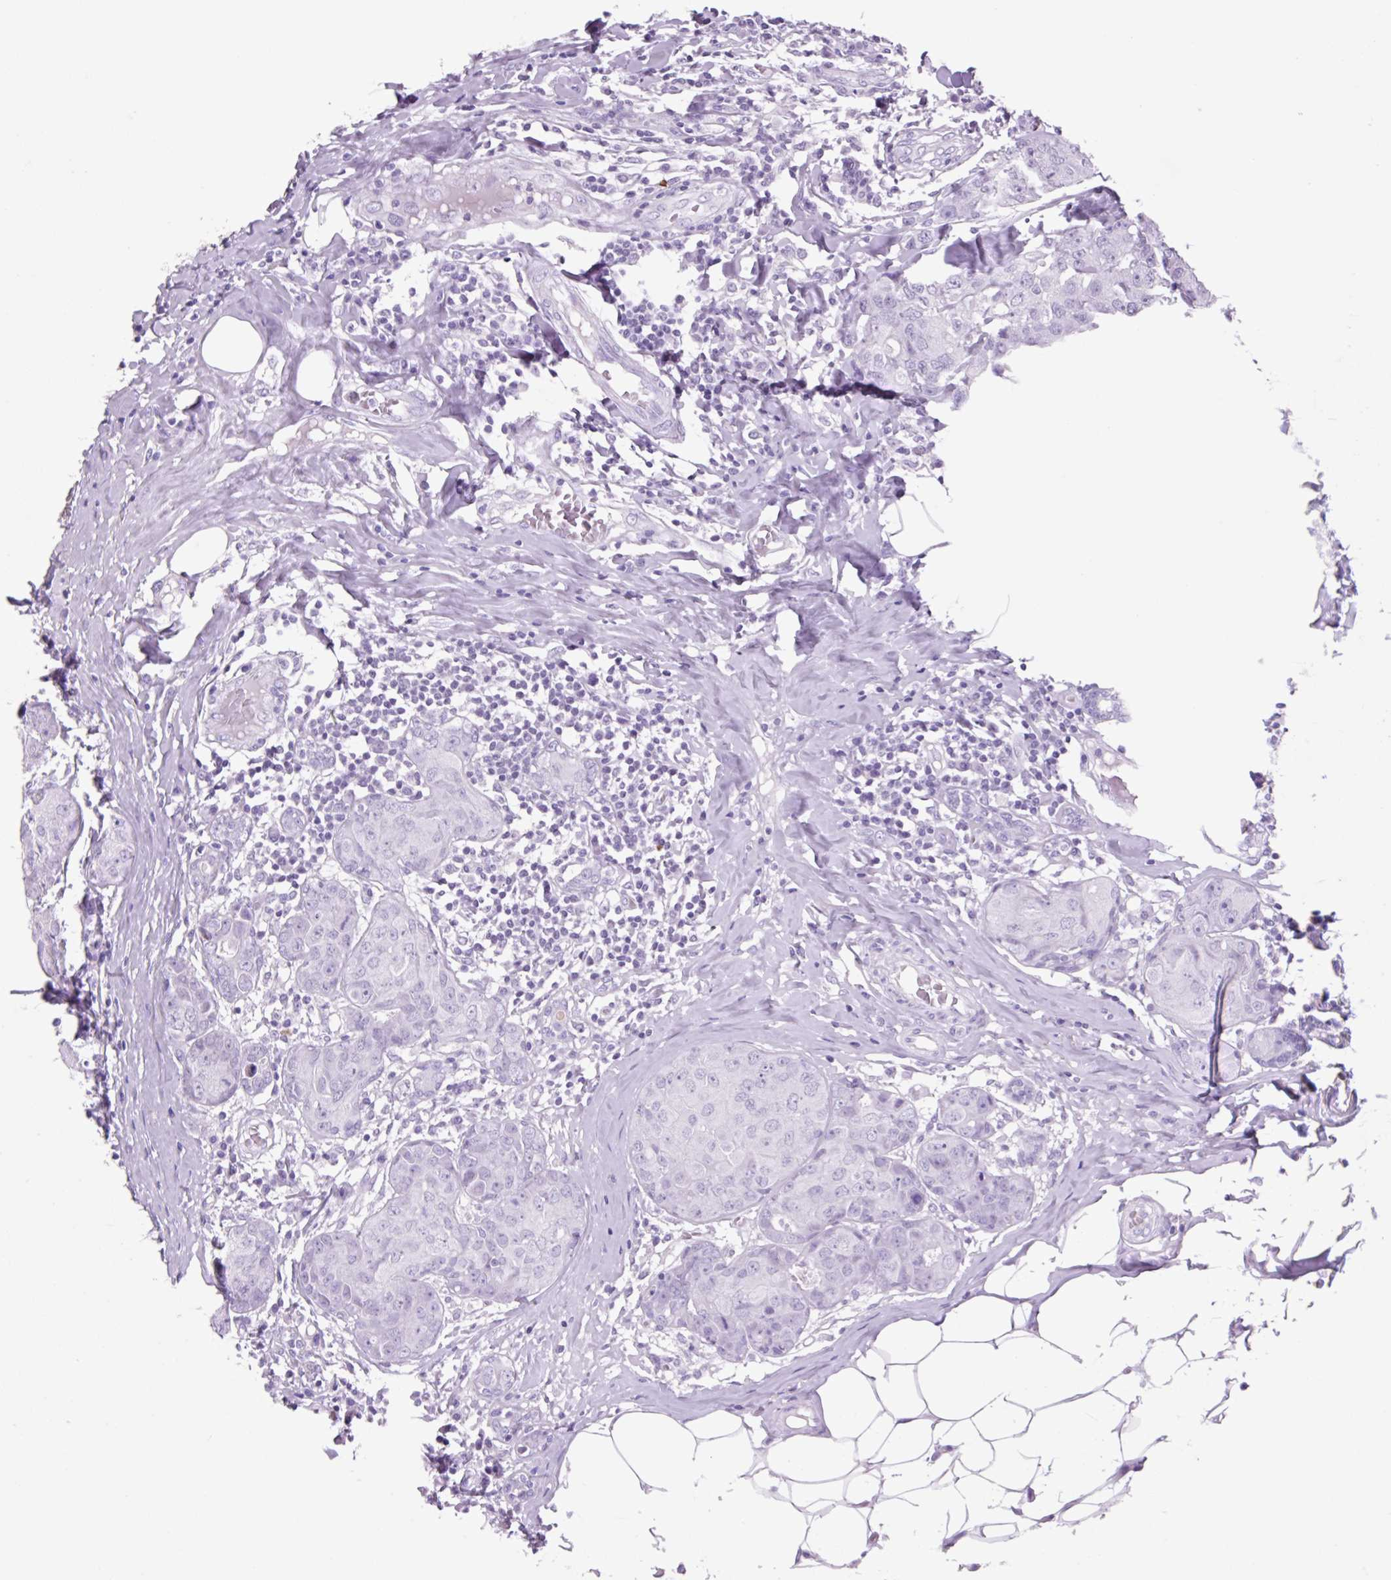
{"staining": {"intensity": "negative", "quantity": "none", "location": "none"}, "tissue": "breast cancer", "cell_type": "Tumor cells", "image_type": "cancer", "snomed": [{"axis": "morphology", "description": "Duct carcinoma"}, {"axis": "topography", "description": "Breast"}], "caption": "Breast infiltrating ductal carcinoma was stained to show a protein in brown. There is no significant expression in tumor cells.", "gene": "VPREB1", "patient": {"sex": "female", "age": 43}}